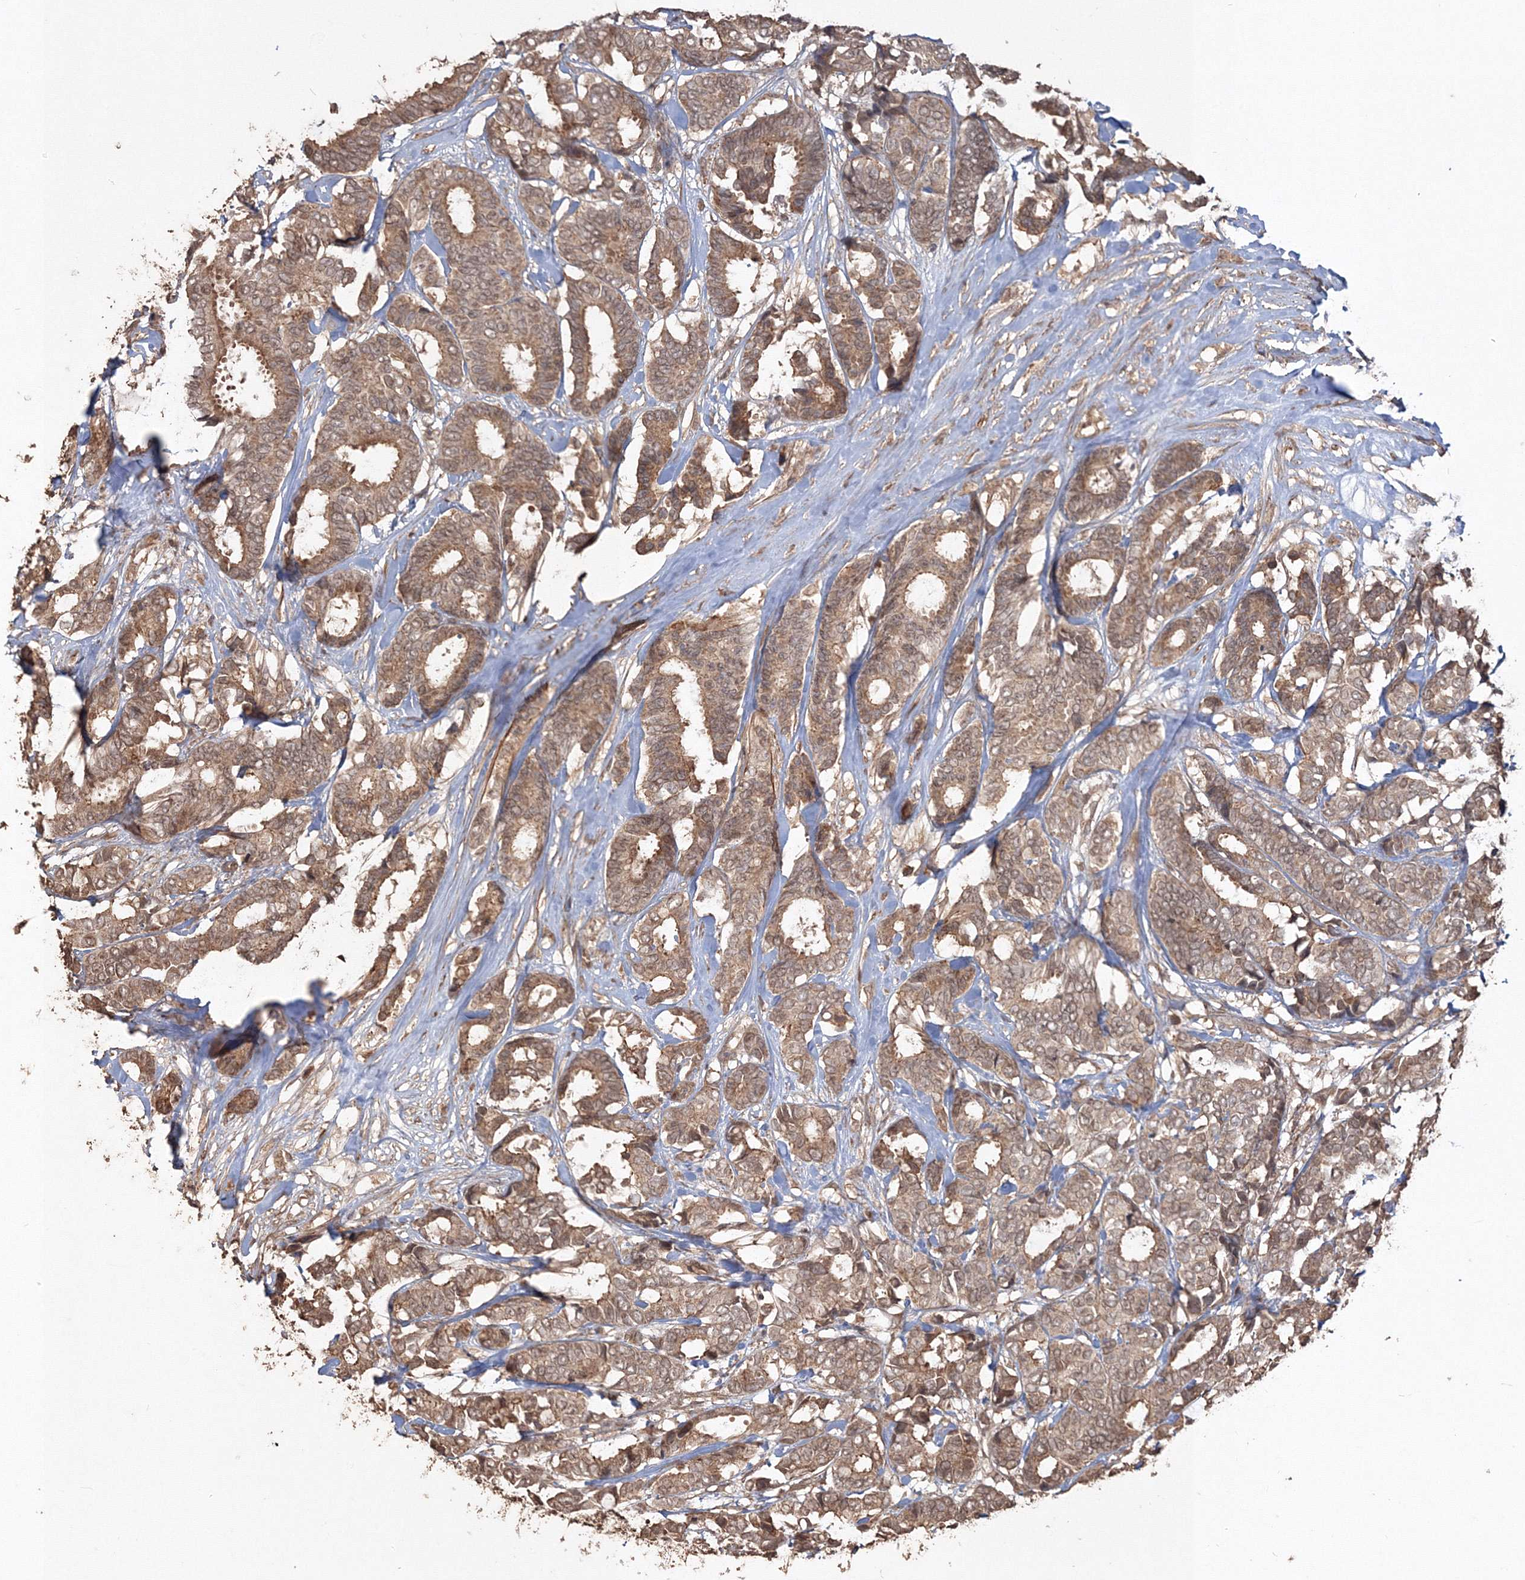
{"staining": {"intensity": "moderate", "quantity": ">75%", "location": "cytoplasmic/membranous"}, "tissue": "breast cancer", "cell_type": "Tumor cells", "image_type": "cancer", "snomed": [{"axis": "morphology", "description": "Duct carcinoma"}, {"axis": "topography", "description": "Breast"}], "caption": "Immunohistochemical staining of human breast cancer (intraductal carcinoma) exhibits medium levels of moderate cytoplasmic/membranous expression in approximately >75% of tumor cells. (DAB IHC, brown staining for protein, blue staining for nuclei).", "gene": "CCDC122", "patient": {"sex": "female", "age": 87}}